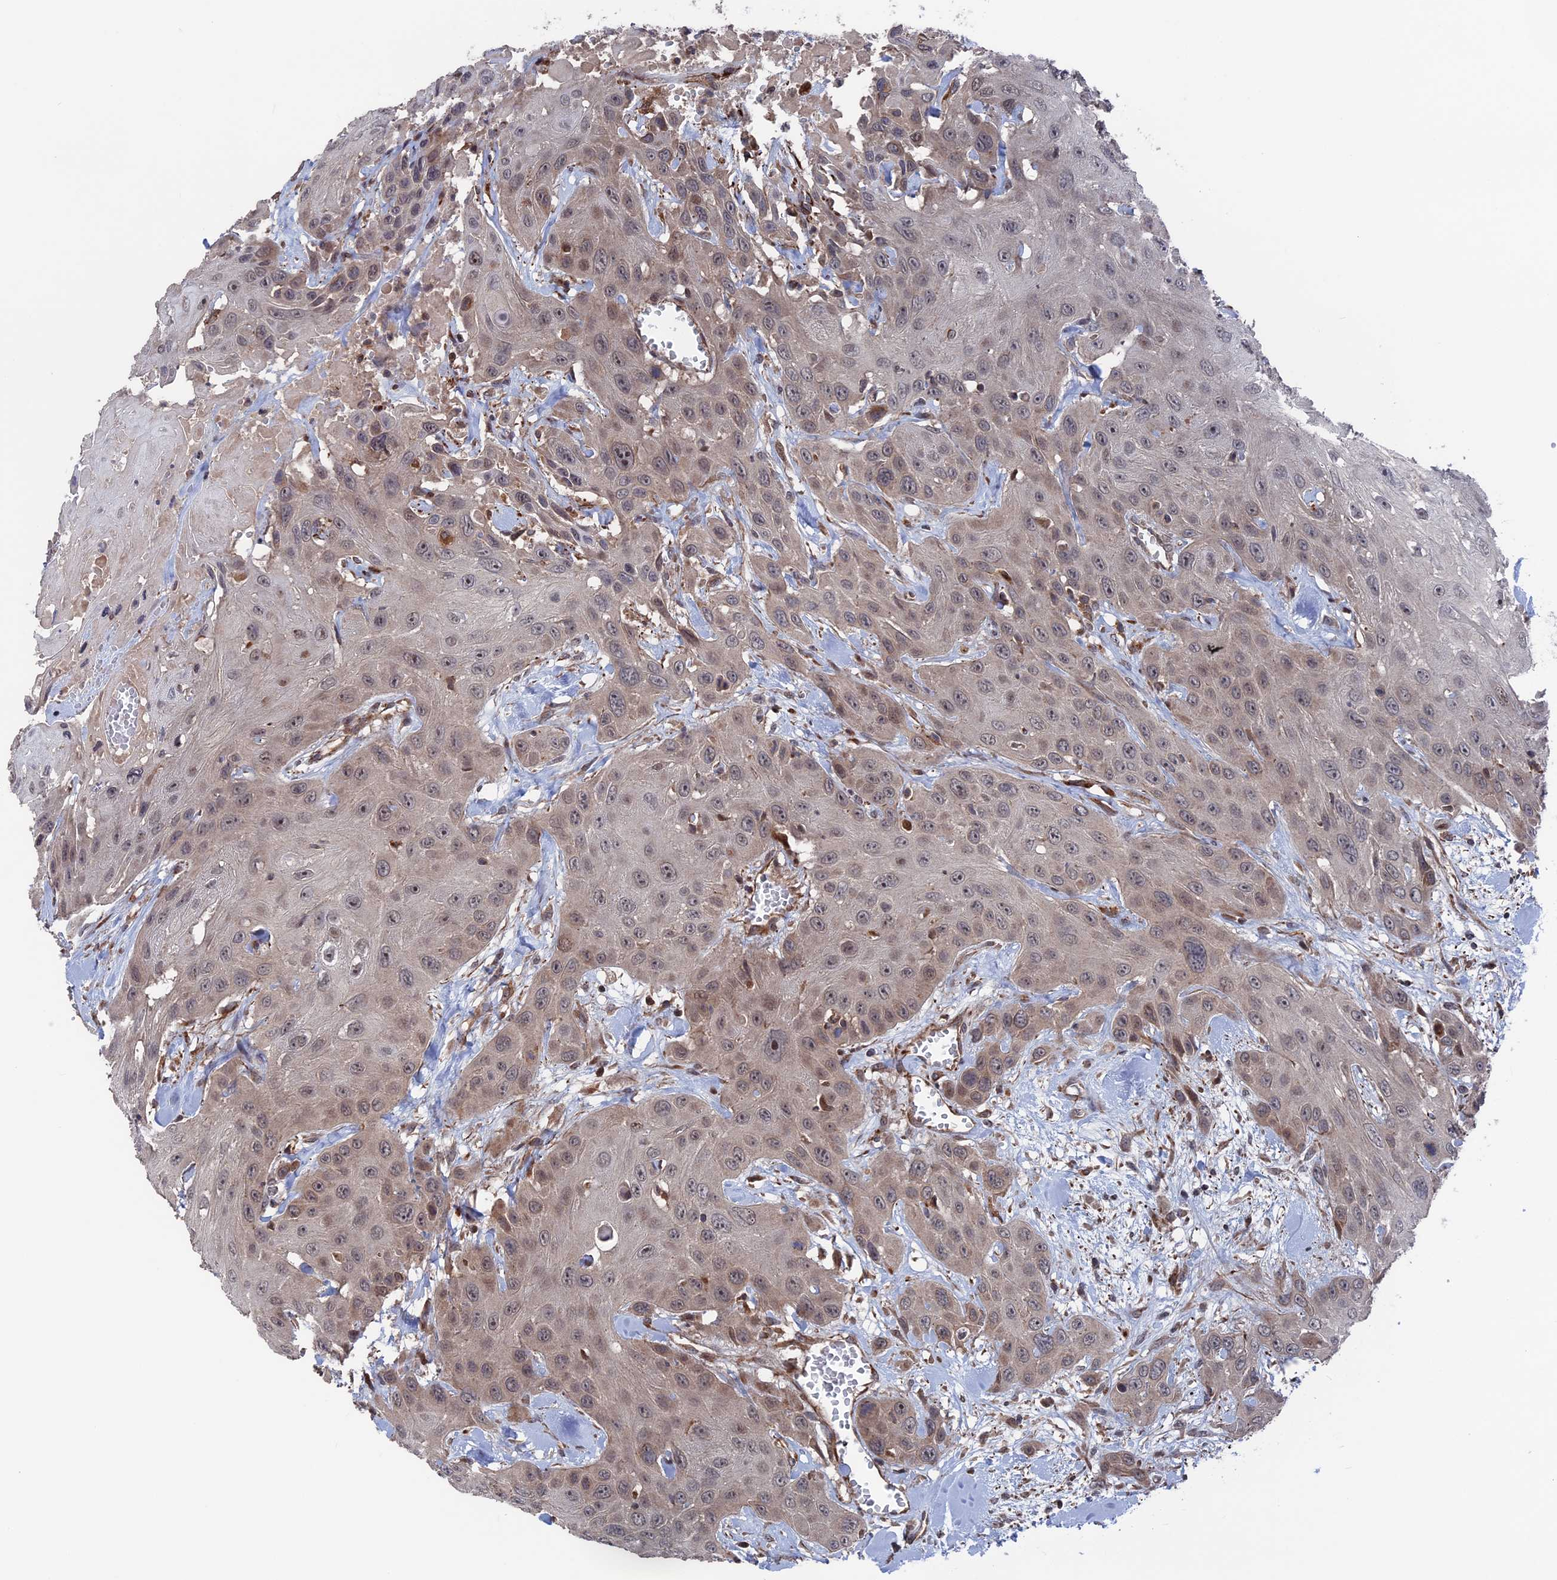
{"staining": {"intensity": "weak", "quantity": "<25%", "location": "cytoplasmic/membranous"}, "tissue": "head and neck cancer", "cell_type": "Tumor cells", "image_type": "cancer", "snomed": [{"axis": "morphology", "description": "Squamous cell carcinoma, NOS"}, {"axis": "topography", "description": "Head-Neck"}], "caption": "Tumor cells are negative for brown protein staining in squamous cell carcinoma (head and neck).", "gene": "PLA2G15", "patient": {"sex": "male", "age": 81}}